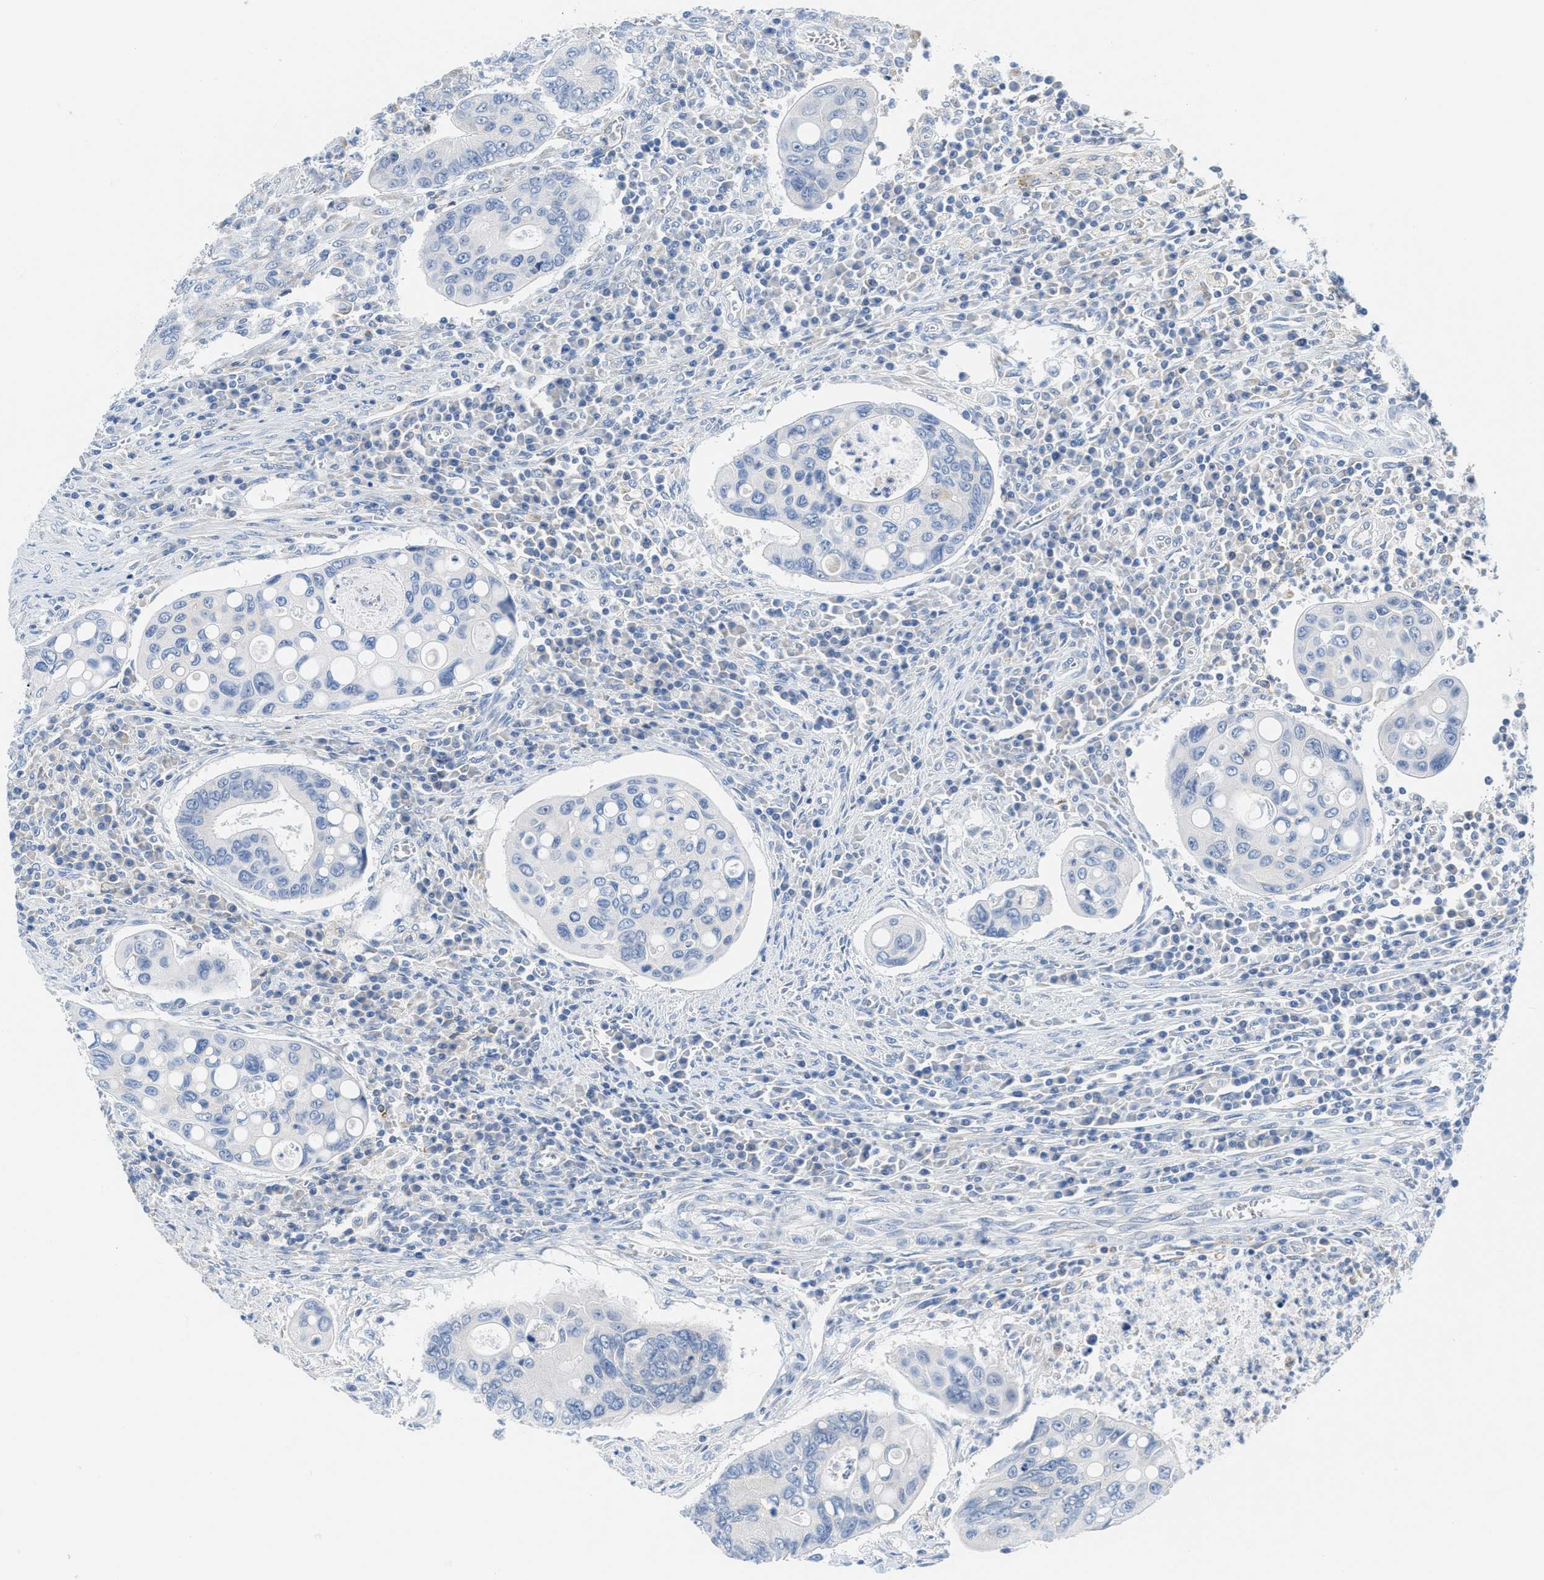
{"staining": {"intensity": "negative", "quantity": "none", "location": "none"}, "tissue": "colorectal cancer", "cell_type": "Tumor cells", "image_type": "cancer", "snomed": [{"axis": "morphology", "description": "Inflammation, NOS"}, {"axis": "morphology", "description": "Adenocarcinoma, NOS"}, {"axis": "topography", "description": "Colon"}], "caption": "Image shows no significant protein staining in tumor cells of colorectal cancer. The staining is performed using DAB brown chromogen with nuclei counter-stained in using hematoxylin.", "gene": "PTDSS1", "patient": {"sex": "male", "age": 72}}